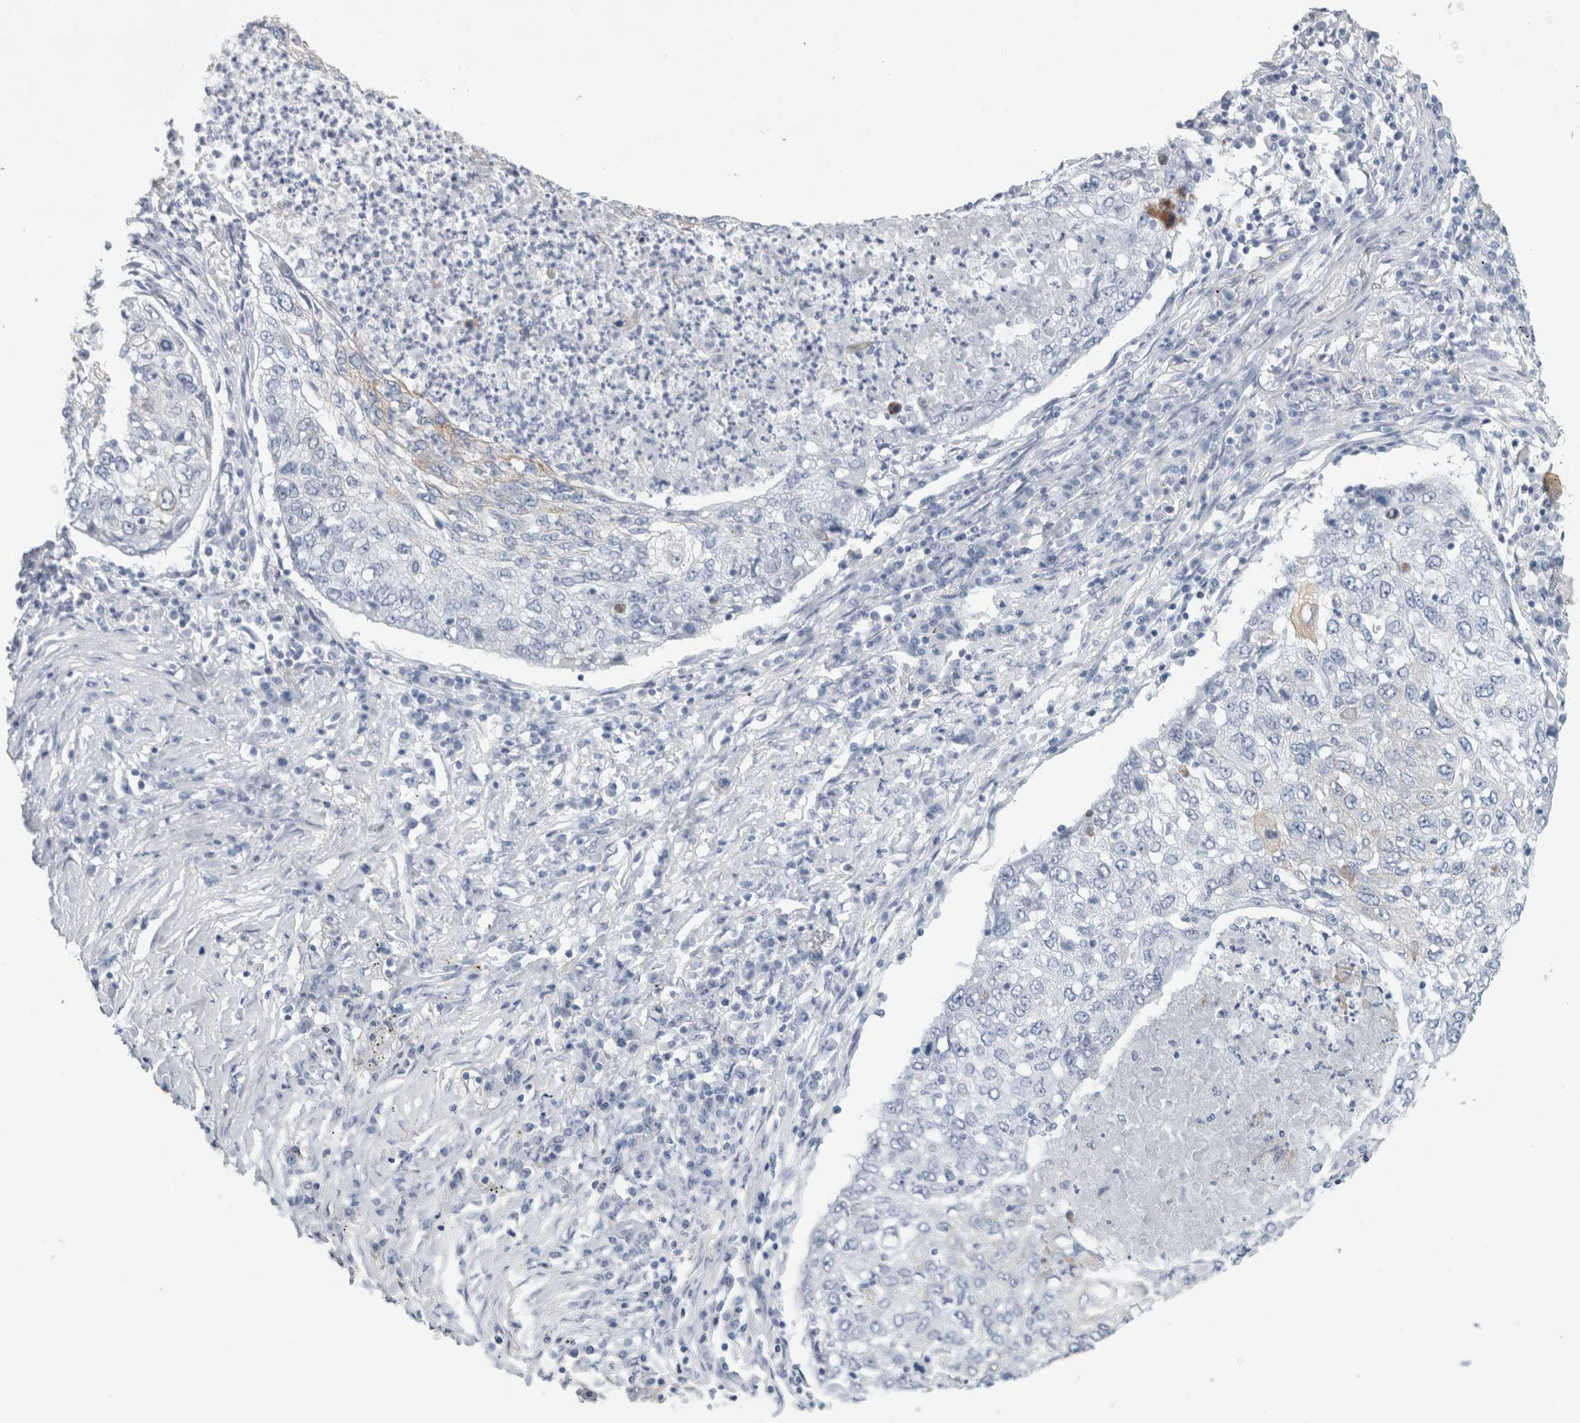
{"staining": {"intensity": "negative", "quantity": "none", "location": "none"}, "tissue": "lung cancer", "cell_type": "Tumor cells", "image_type": "cancer", "snomed": [{"axis": "morphology", "description": "Squamous cell carcinoma, NOS"}, {"axis": "topography", "description": "Lung"}], "caption": "This is an immunohistochemistry micrograph of human lung squamous cell carcinoma. There is no staining in tumor cells.", "gene": "RPH3AL", "patient": {"sex": "female", "age": 63}}